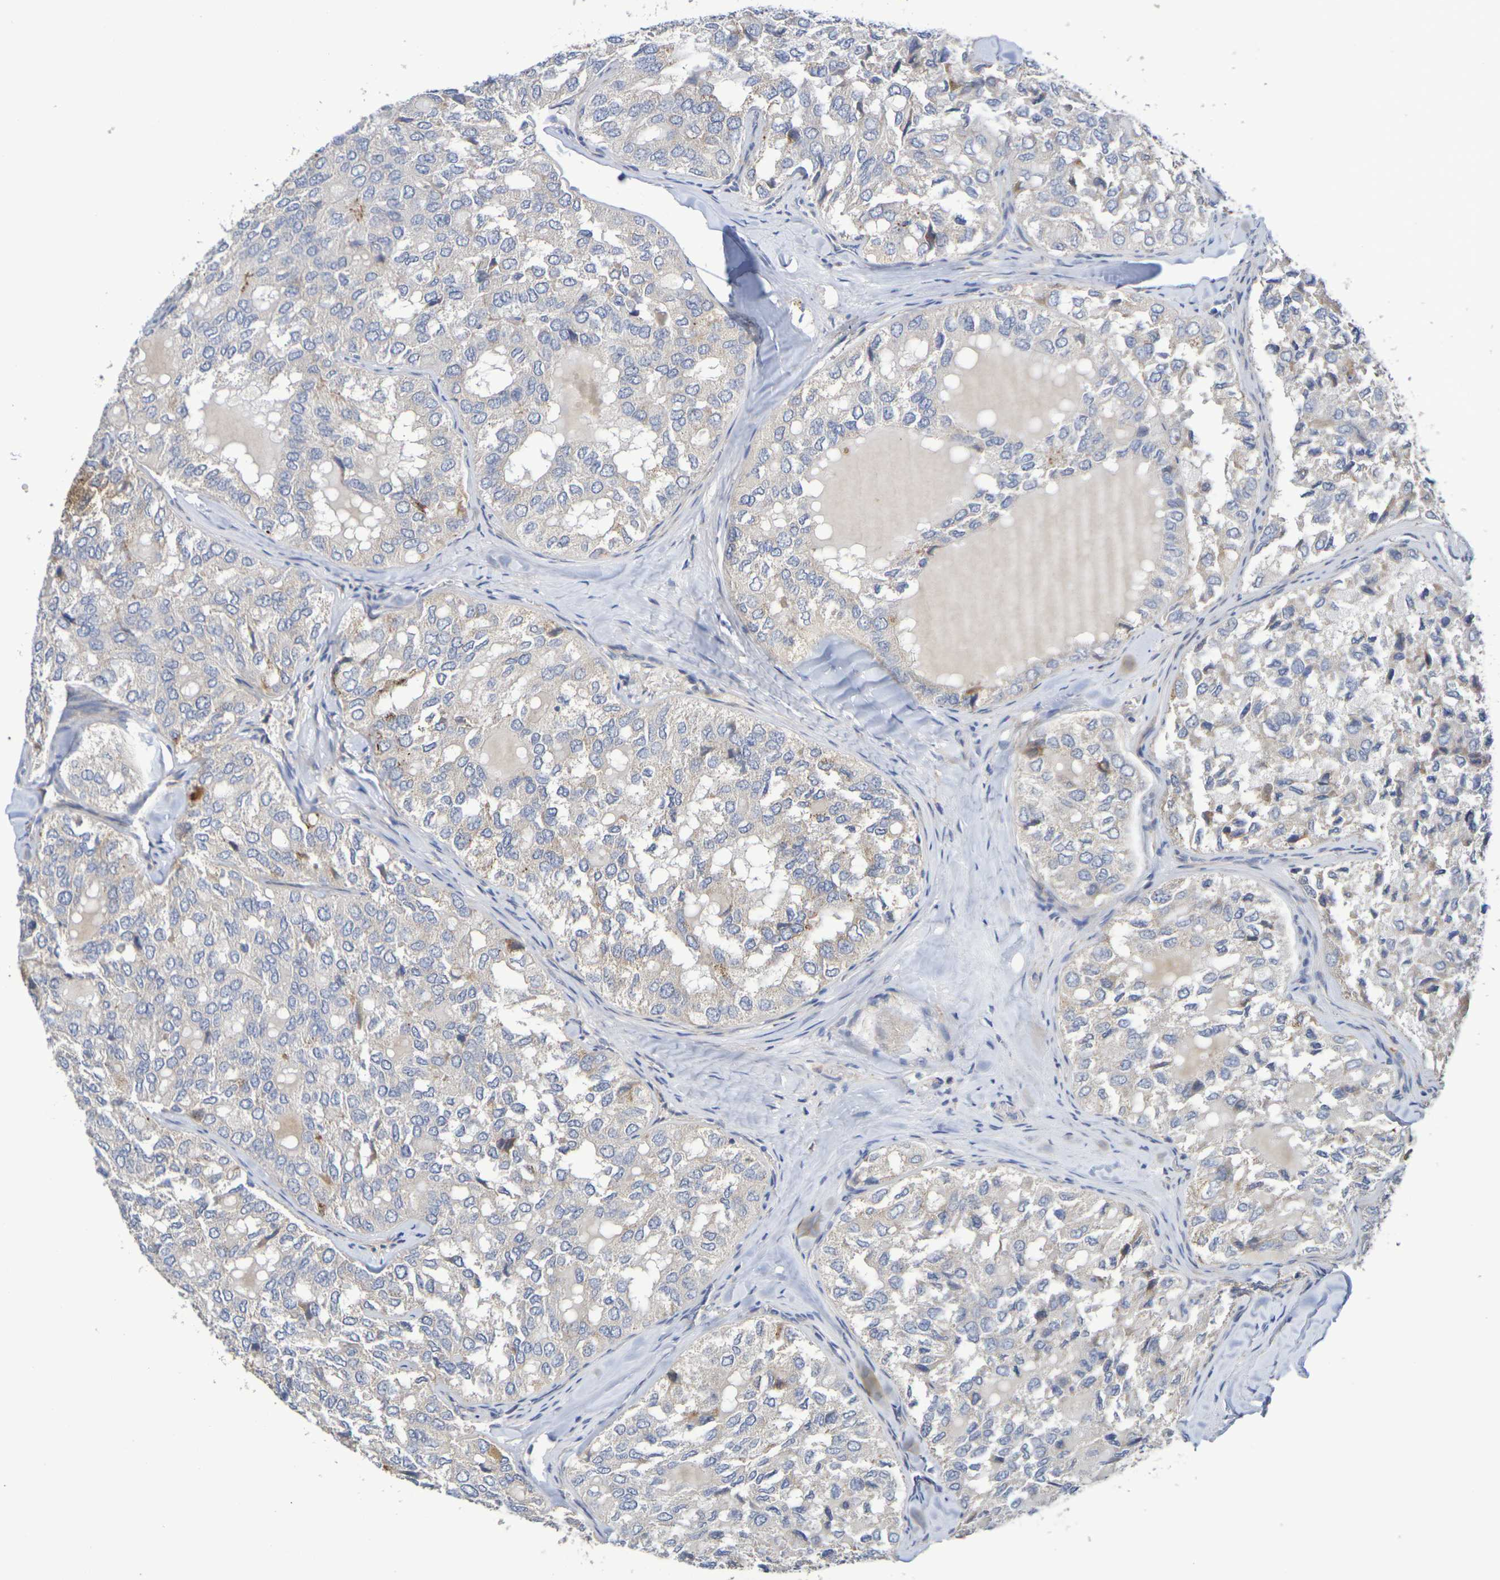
{"staining": {"intensity": "weak", "quantity": "<25%", "location": "cytoplasmic/membranous"}, "tissue": "thyroid cancer", "cell_type": "Tumor cells", "image_type": "cancer", "snomed": [{"axis": "morphology", "description": "Follicular adenoma carcinoma, NOS"}, {"axis": "topography", "description": "Thyroid gland"}], "caption": "There is no significant staining in tumor cells of thyroid cancer.", "gene": "SDC4", "patient": {"sex": "male", "age": 75}}